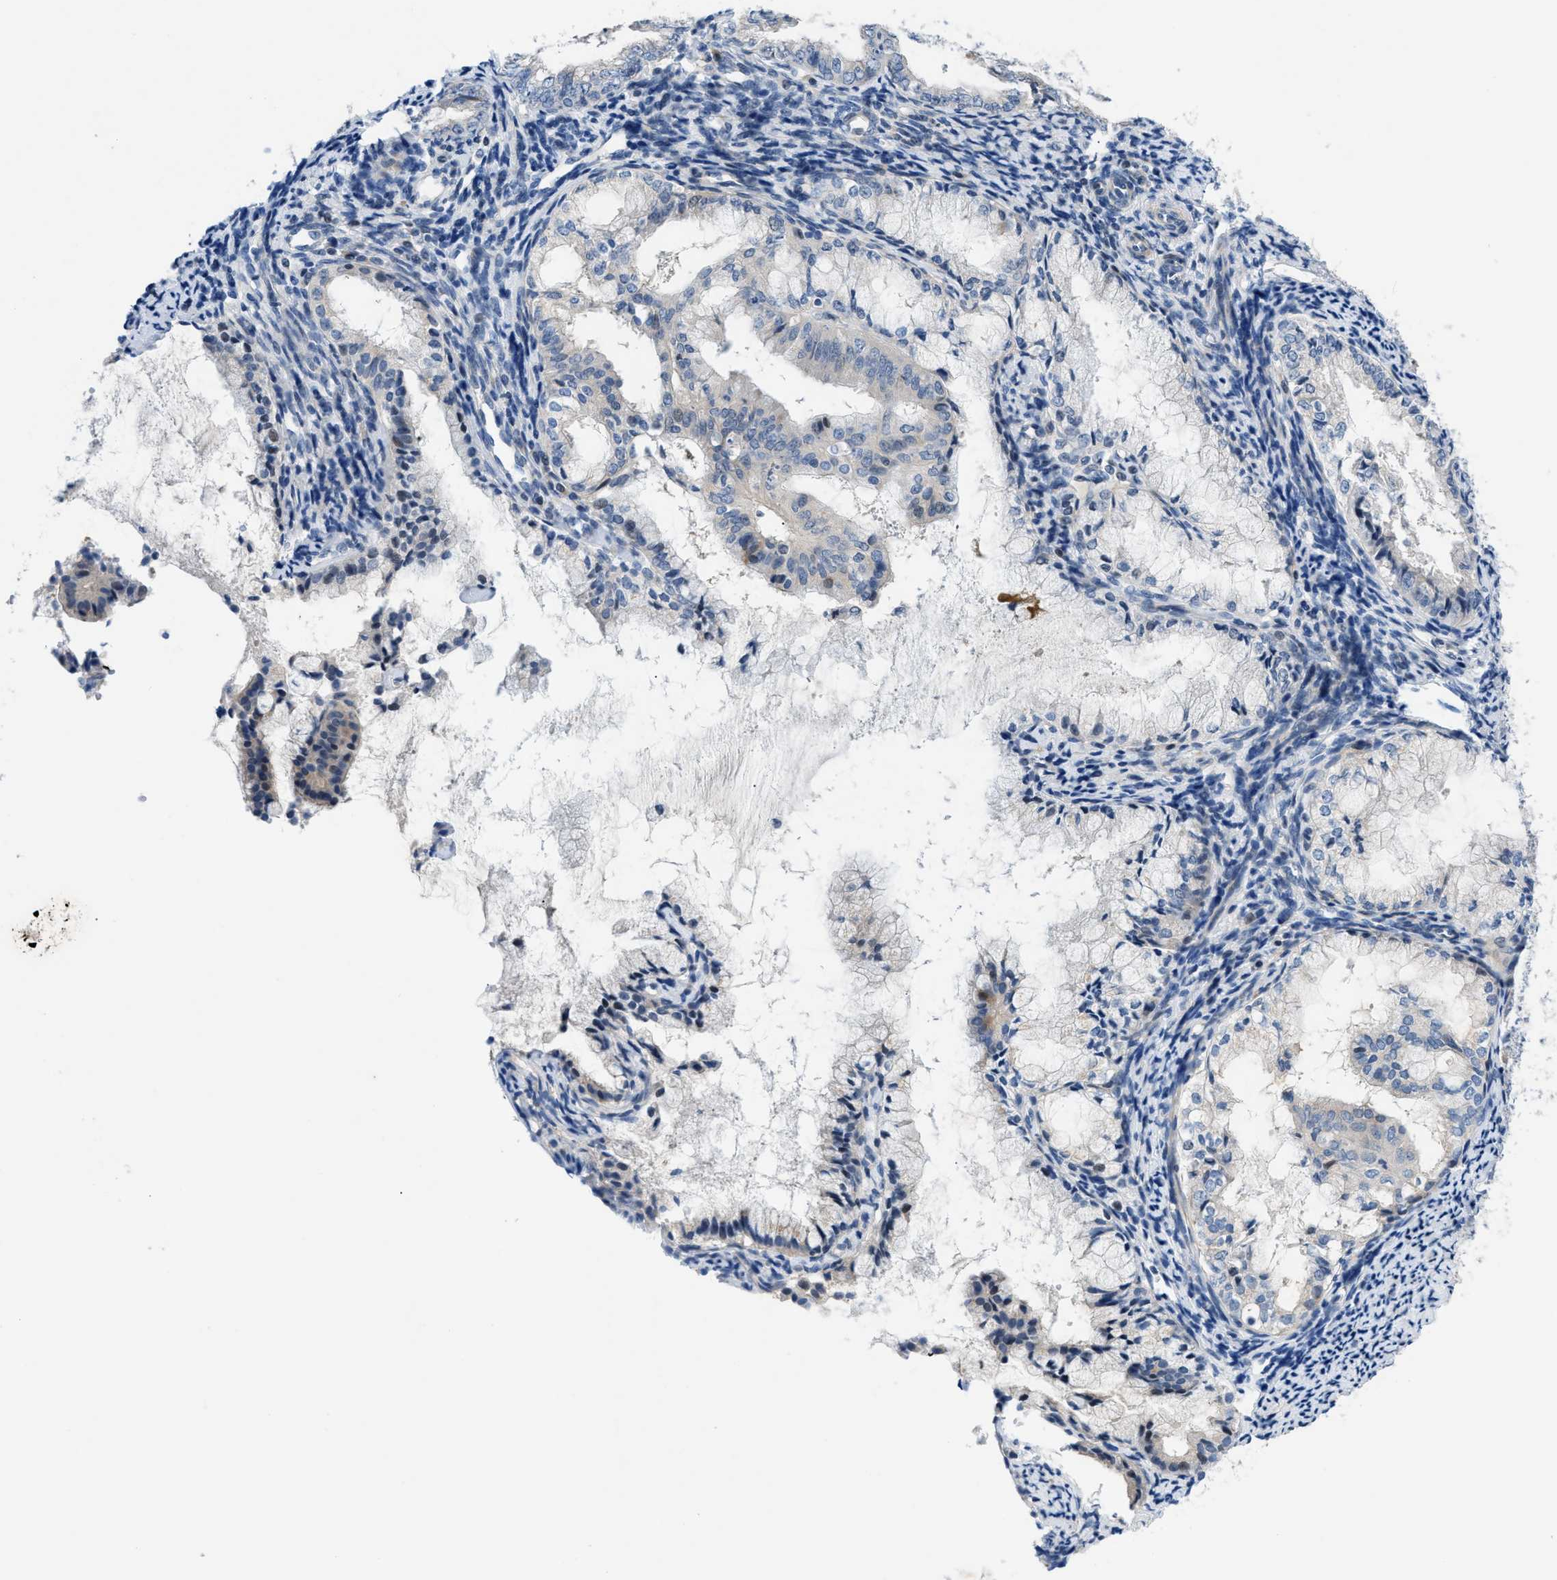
{"staining": {"intensity": "moderate", "quantity": "<25%", "location": "cytoplasmic/membranous,nuclear"}, "tissue": "endometrial cancer", "cell_type": "Tumor cells", "image_type": "cancer", "snomed": [{"axis": "morphology", "description": "Adenocarcinoma, NOS"}, {"axis": "topography", "description": "Endometrium"}], "caption": "IHC image of human adenocarcinoma (endometrial) stained for a protein (brown), which displays low levels of moderate cytoplasmic/membranous and nuclear staining in about <25% of tumor cells.", "gene": "FDCSP", "patient": {"sex": "female", "age": 63}}